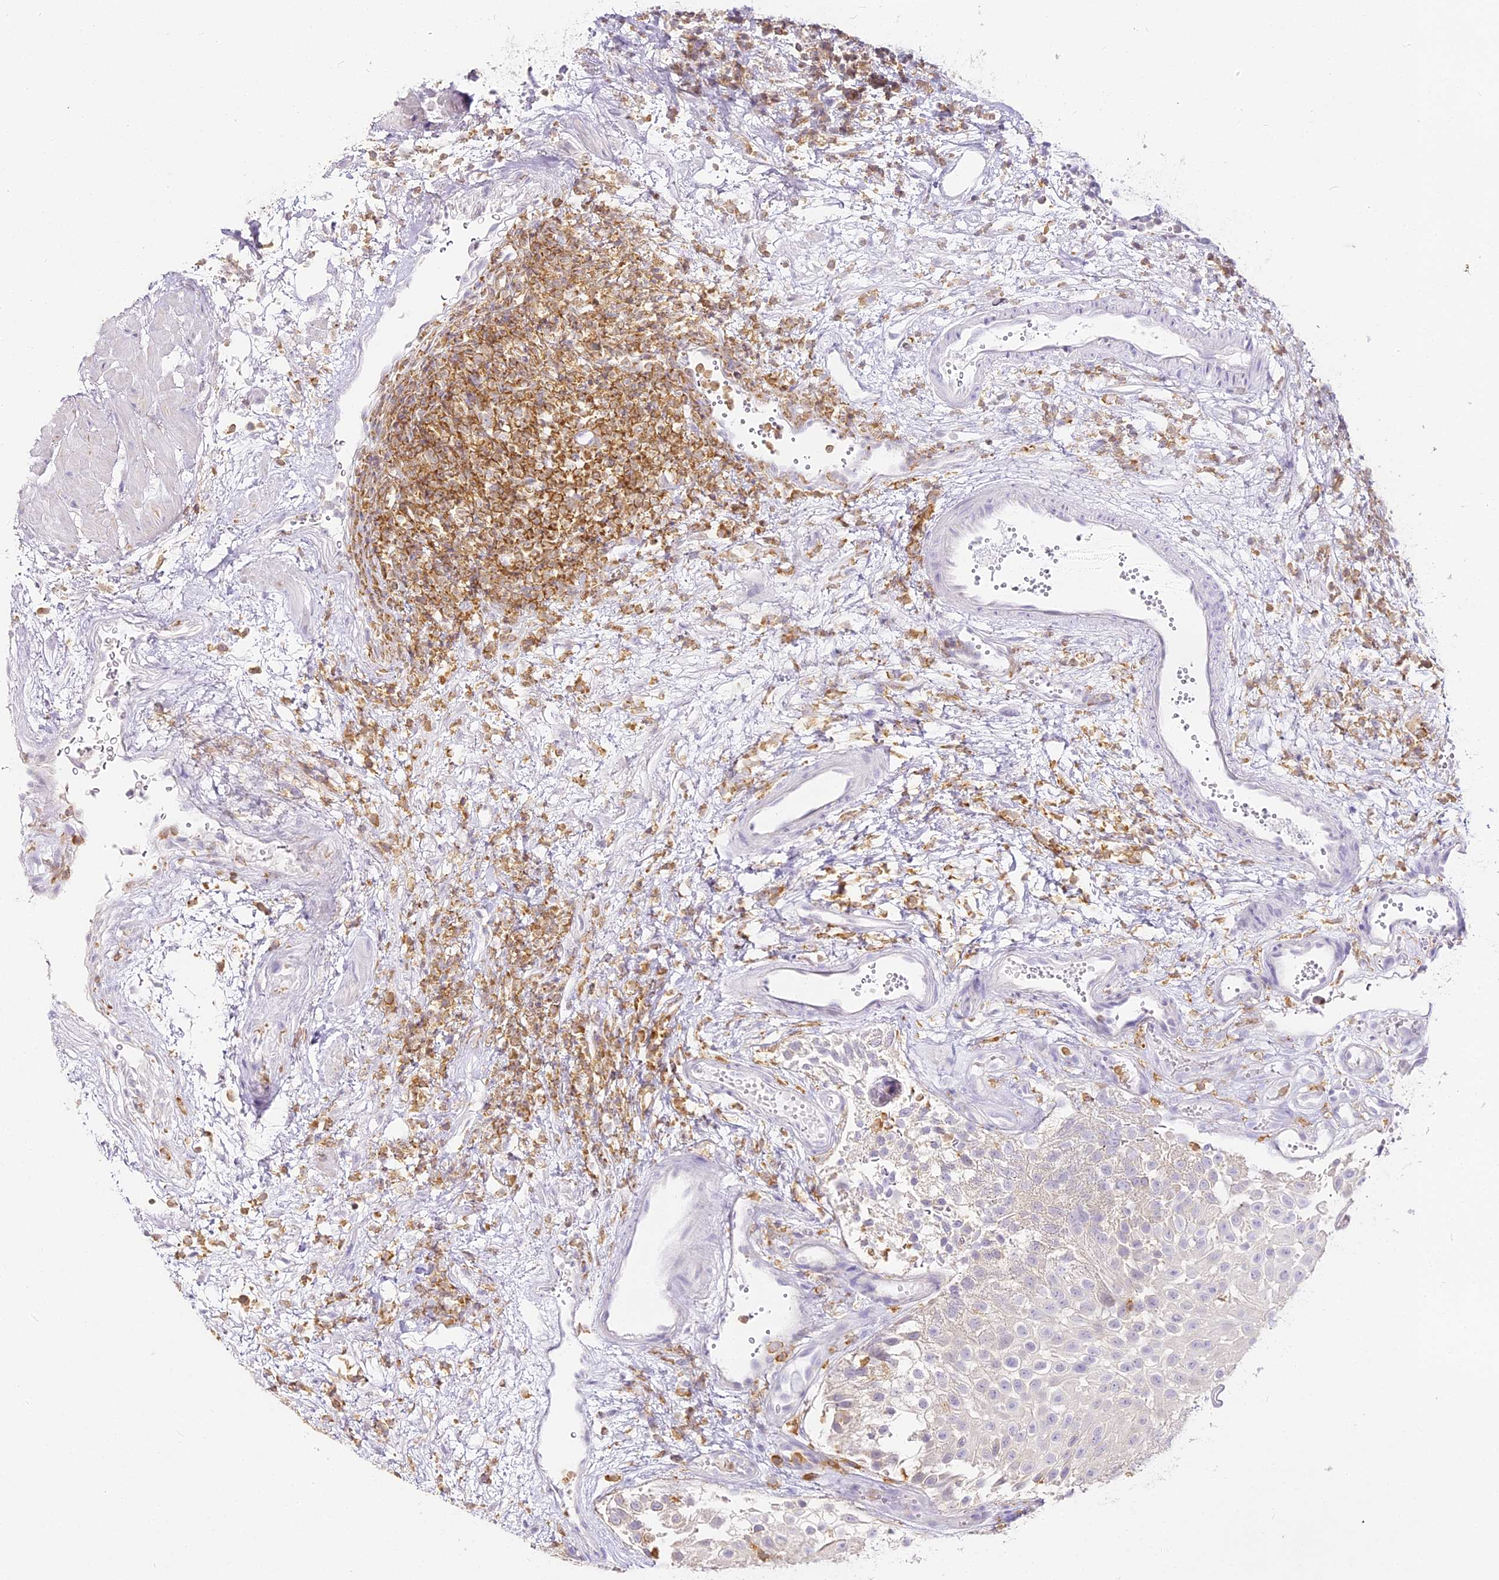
{"staining": {"intensity": "negative", "quantity": "none", "location": "none"}, "tissue": "urothelial cancer", "cell_type": "Tumor cells", "image_type": "cancer", "snomed": [{"axis": "morphology", "description": "Urothelial carcinoma, Low grade"}, {"axis": "topography", "description": "Urinary bladder"}], "caption": "DAB (3,3'-diaminobenzidine) immunohistochemical staining of urothelial cancer displays no significant expression in tumor cells.", "gene": "DOCK2", "patient": {"sex": "male", "age": 78}}